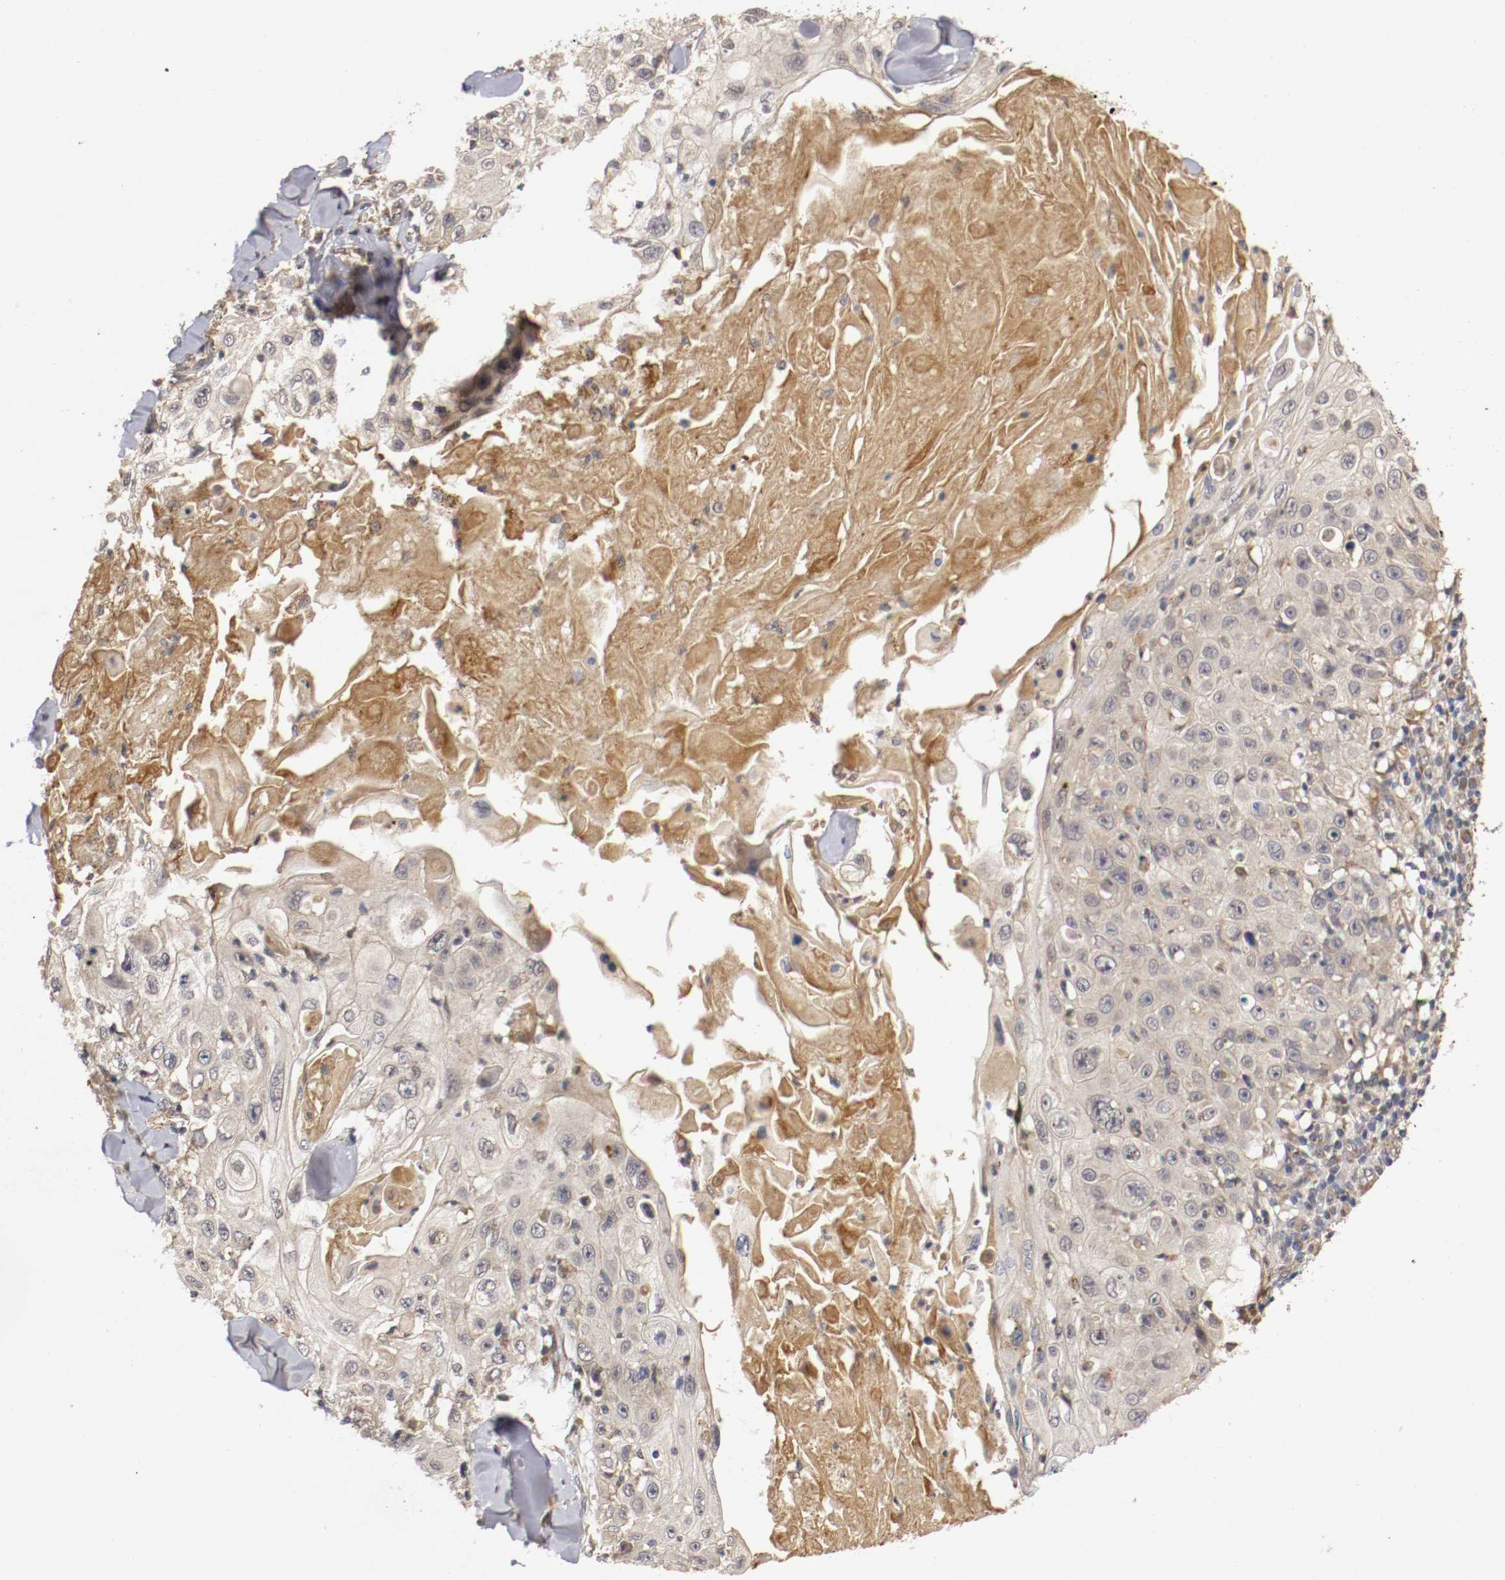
{"staining": {"intensity": "negative", "quantity": "none", "location": "none"}, "tissue": "skin cancer", "cell_type": "Tumor cells", "image_type": "cancer", "snomed": [{"axis": "morphology", "description": "Squamous cell carcinoma, NOS"}, {"axis": "topography", "description": "Skin"}], "caption": "This is an immunohistochemistry image of skin cancer. There is no positivity in tumor cells.", "gene": "TNFRSF1B", "patient": {"sex": "male", "age": 86}}